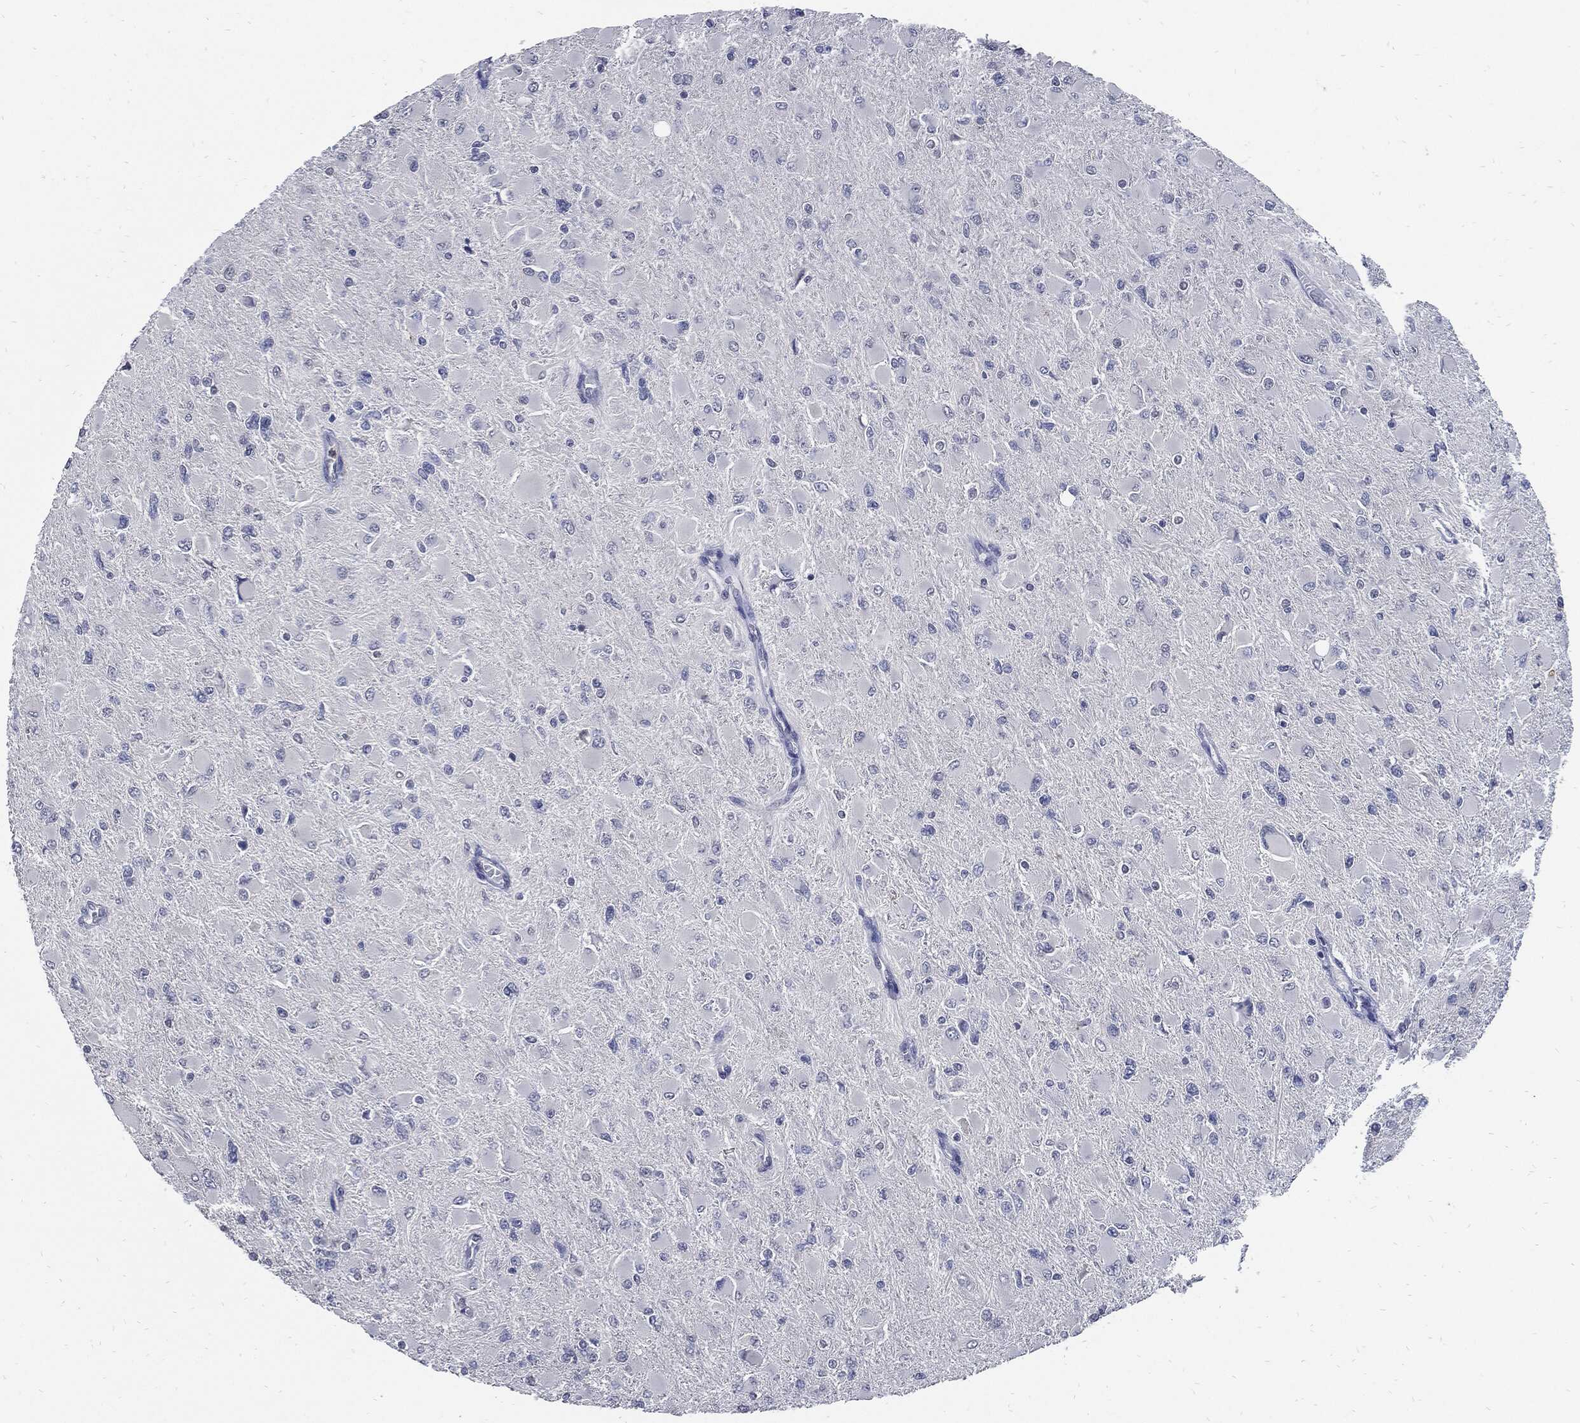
{"staining": {"intensity": "negative", "quantity": "none", "location": "none"}, "tissue": "glioma", "cell_type": "Tumor cells", "image_type": "cancer", "snomed": [{"axis": "morphology", "description": "Glioma, malignant, High grade"}, {"axis": "topography", "description": "Cerebral cortex"}], "caption": "Tumor cells are negative for brown protein staining in malignant glioma (high-grade).", "gene": "NBN", "patient": {"sex": "female", "age": 36}}